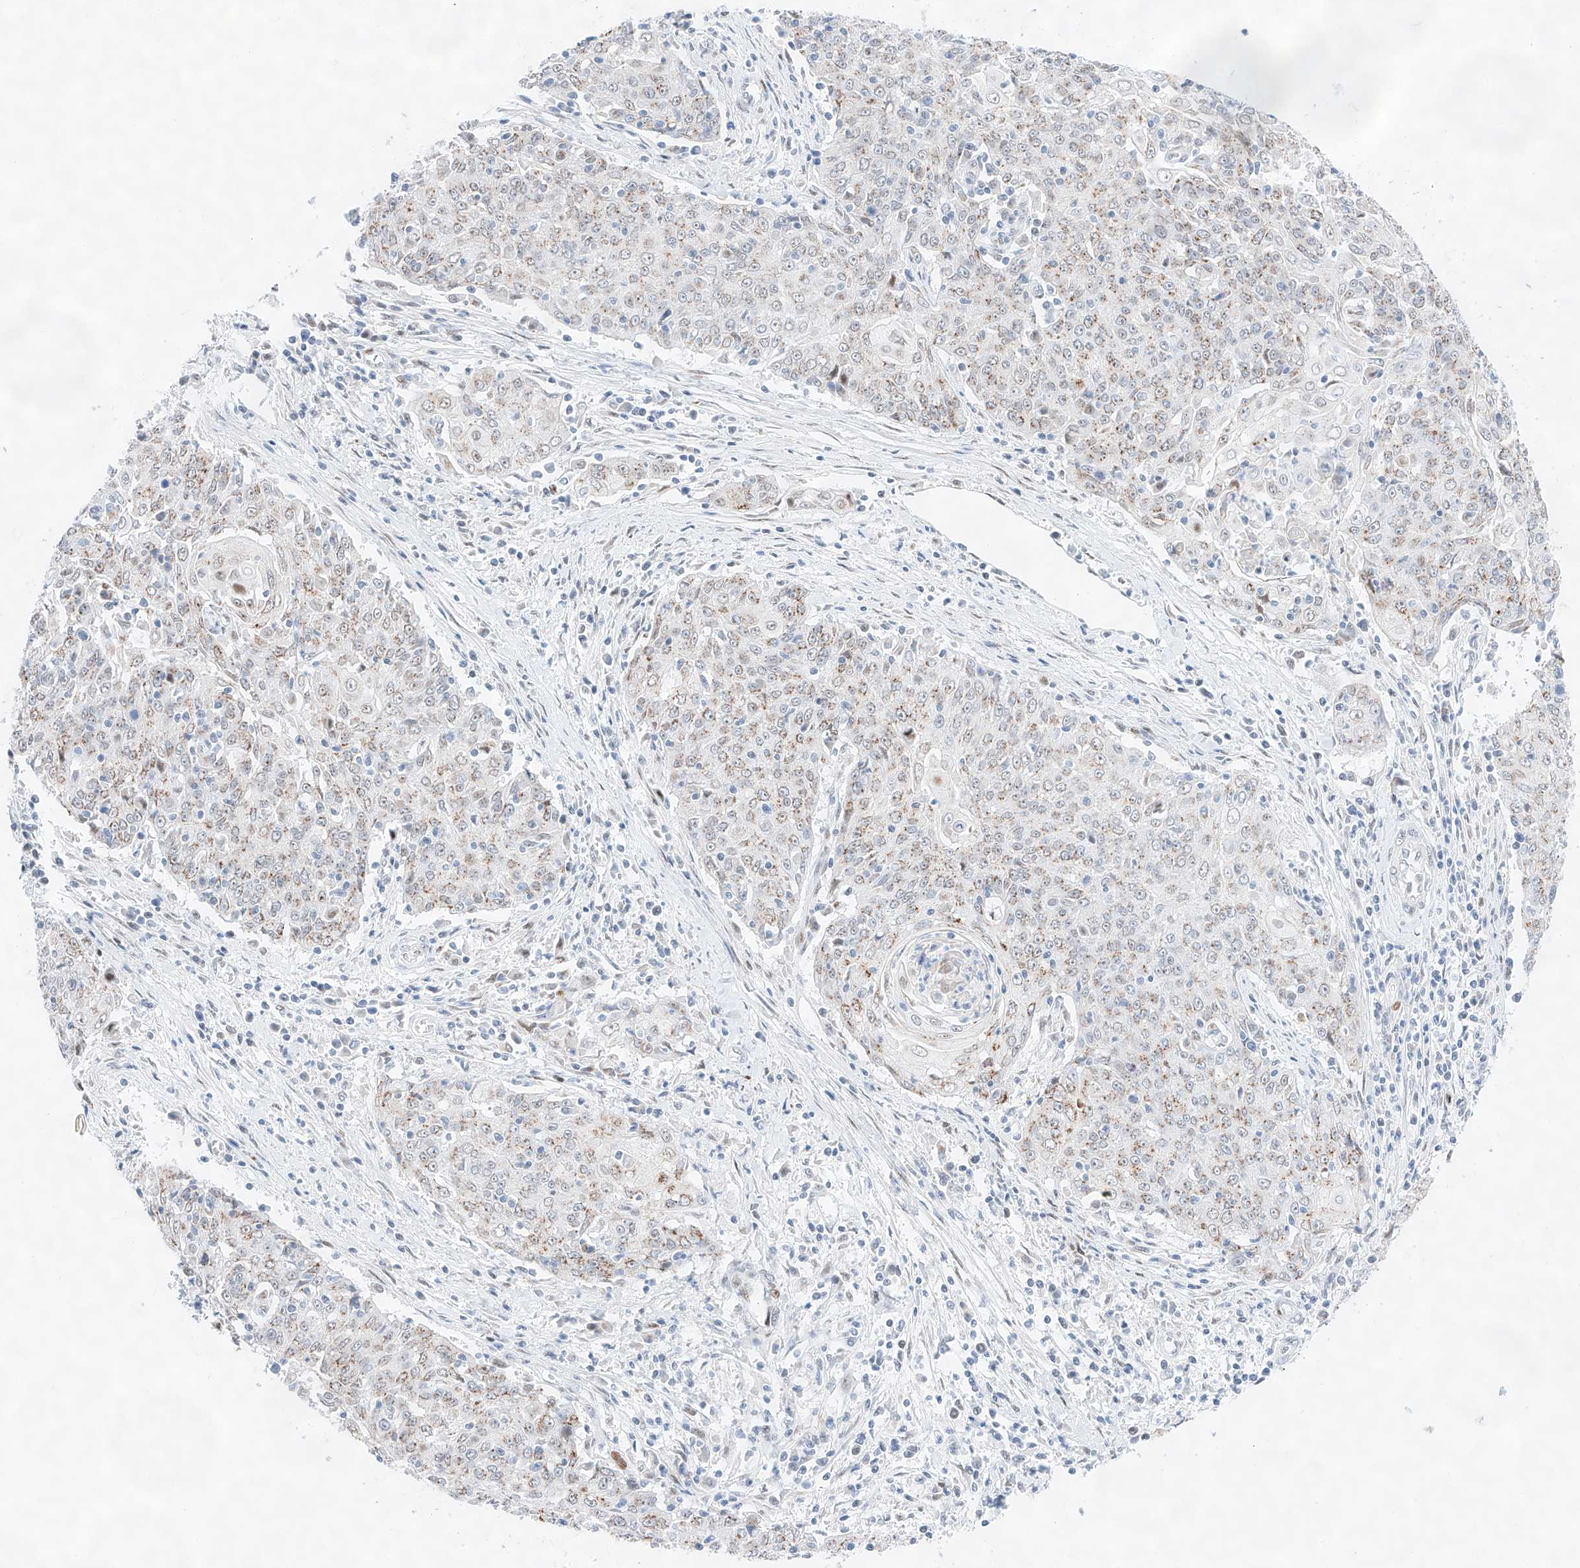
{"staining": {"intensity": "weak", "quantity": "25%-75%", "location": "cytoplasmic/membranous"}, "tissue": "cervical cancer", "cell_type": "Tumor cells", "image_type": "cancer", "snomed": [{"axis": "morphology", "description": "Squamous cell carcinoma, NOS"}, {"axis": "topography", "description": "Cervix"}], "caption": "Tumor cells show weak cytoplasmic/membranous positivity in approximately 25%-75% of cells in cervical squamous cell carcinoma.", "gene": "NT5C3B", "patient": {"sex": "female", "age": 48}}